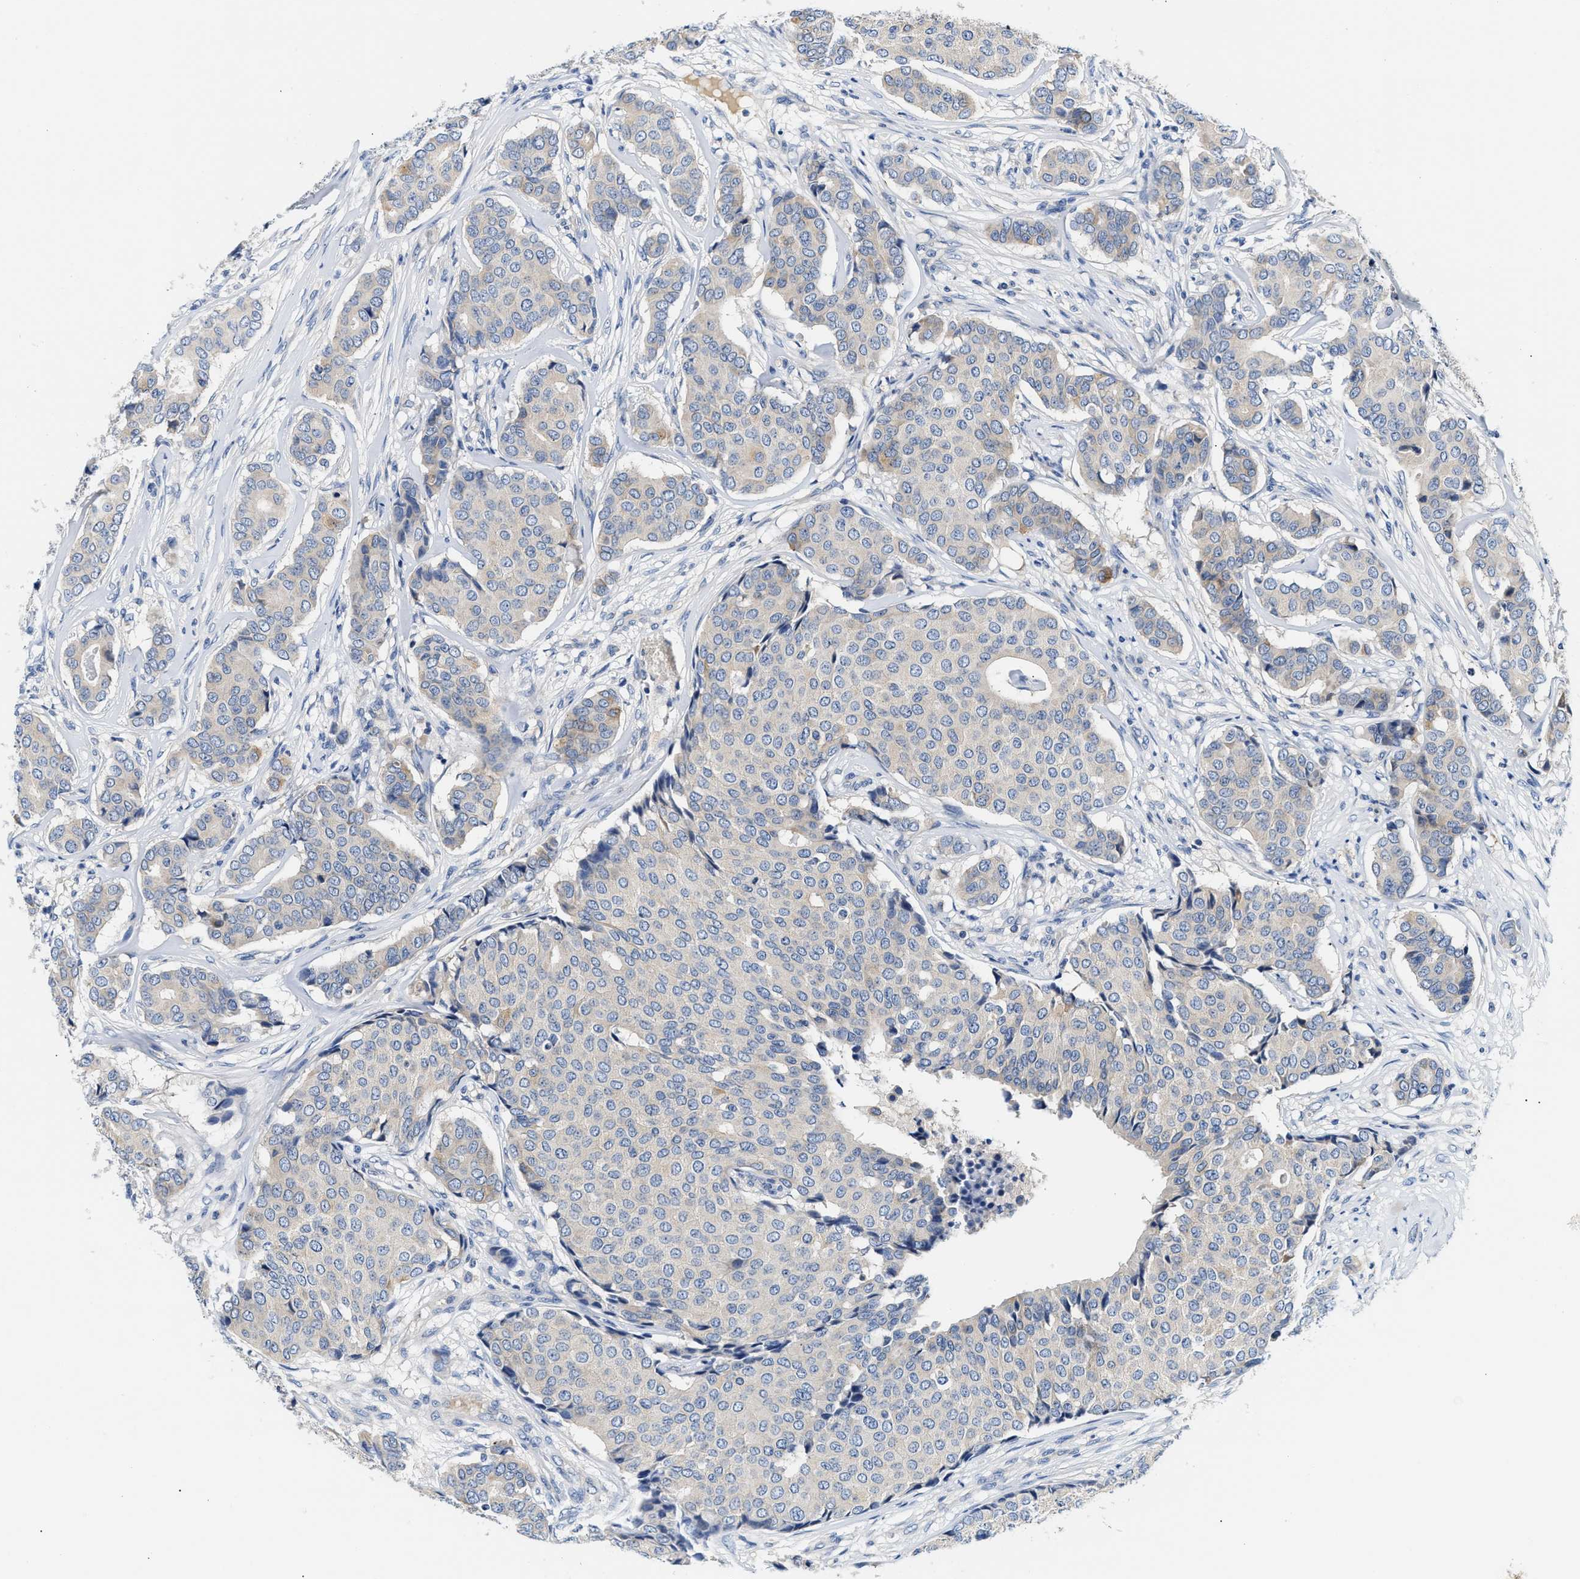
{"staining": {"intensity": "negative", "quantity": "none", "location": "none"}, "tissue": "breast cancer", "cell_type": "Tumor cells", "image_type": "cancer", "snomed": [{"axis": "morphology", "description": "Duct carcinoma"}, {"axis": "topography", "description": "Breast"}], "caption": "Immunohistochemical staining of invasive ductal carcinoma (breast) displays no significant staining in tumor cells. (DAB IHC with hematoxylin counter stain).", "gene": "TUT7", "patient": {"sex": "female", "age": 75}}